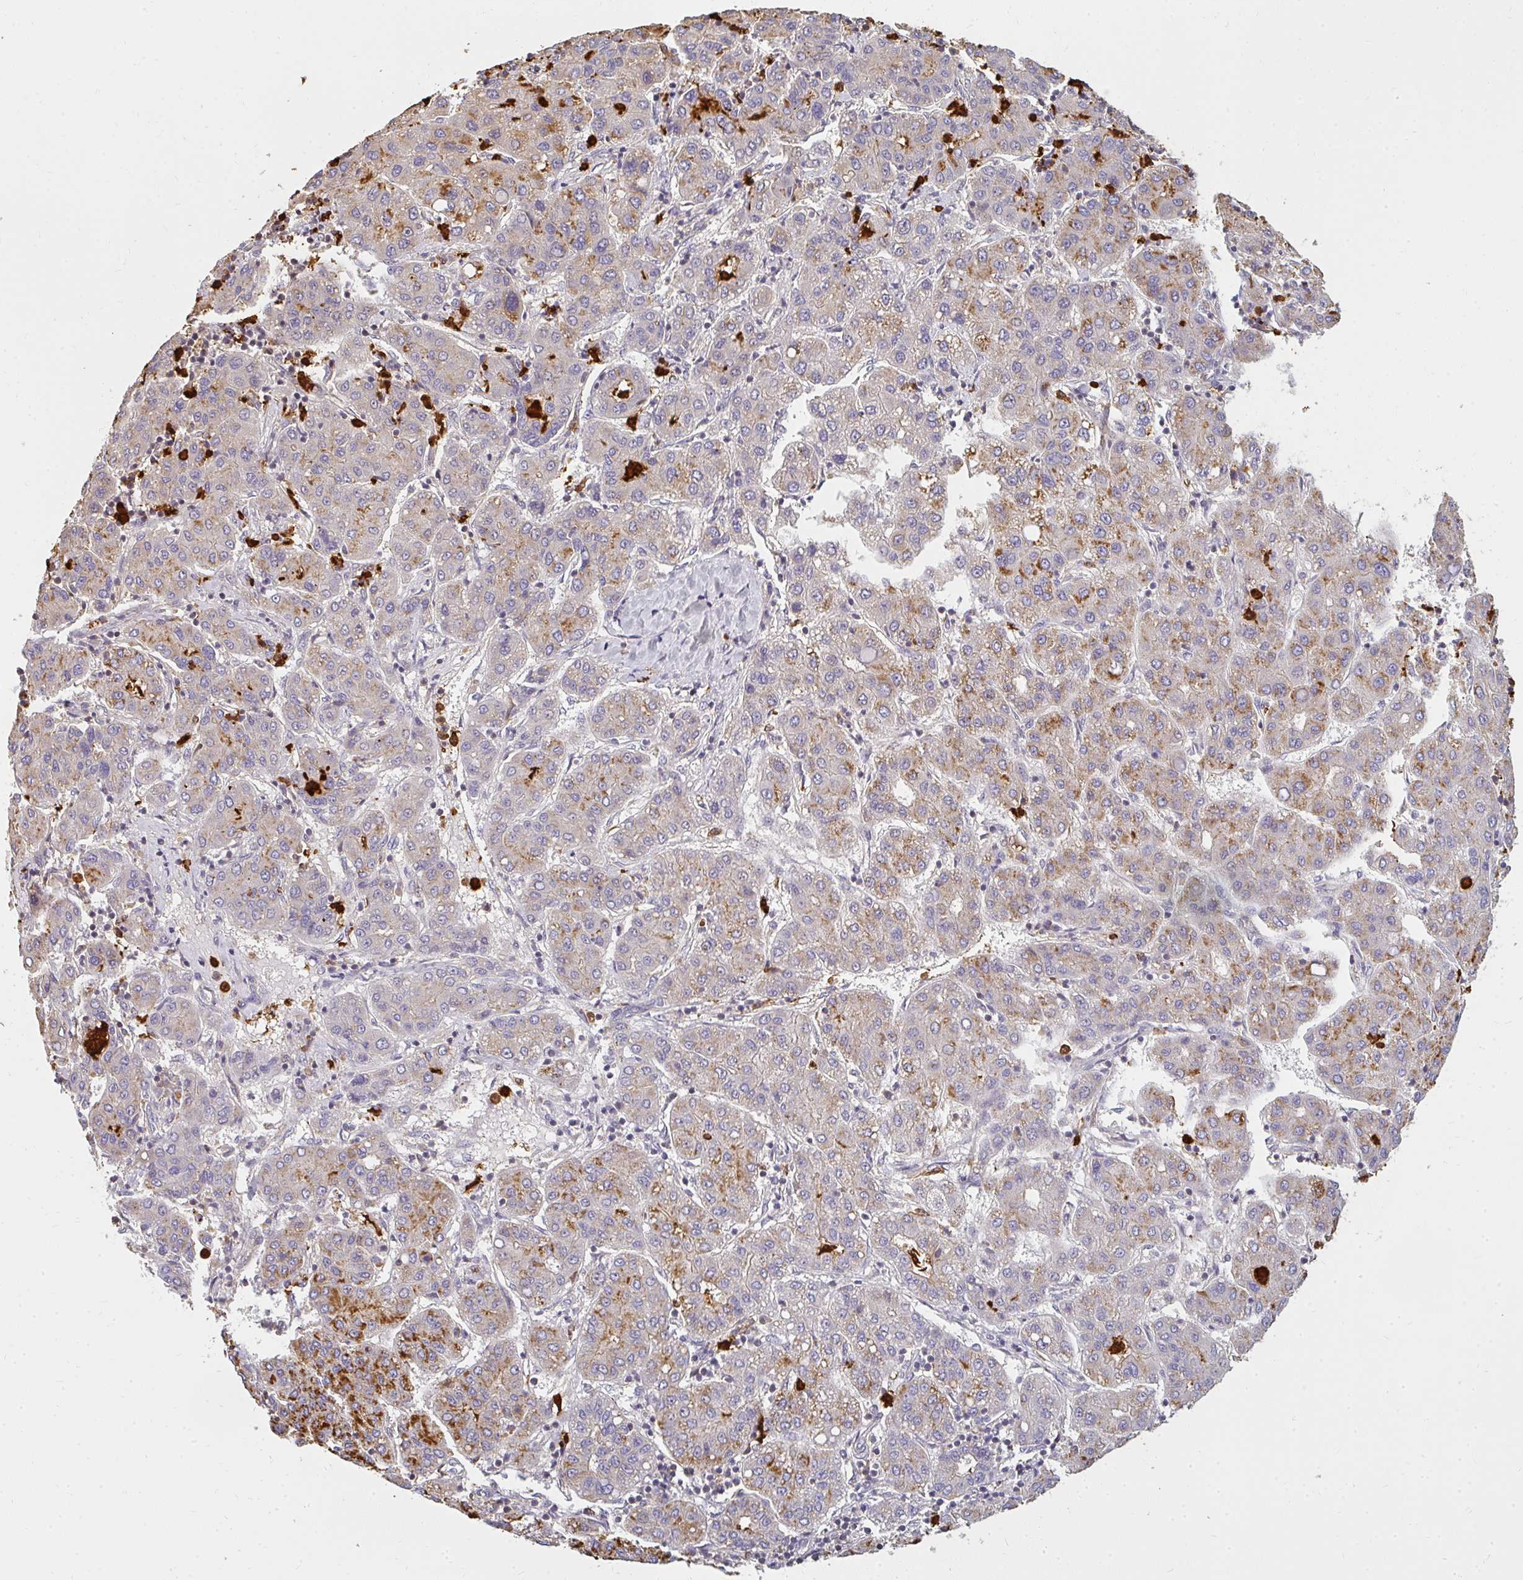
{"staining": {"intensity": "moderate", "quantity": "25%-75%", "location": "cytoplasmic/membranous"}, "tissue": "liver cancer", "cell_type": "Tumor cells", "image_type": "cancer", "snomed": [{"axis": "morphology", "description": "Carcinoma, Hepatocellular, NOS"}, {"axis": "topography", "description": "Liver"}], "caption": "Moderate cytoplasmic/membranous protein expression is appreciated in about 25%-75% of tumor cells in liver cancer (hepatocellular carcinoma).", "gene": "CNTRL", "patient": {"sex": "male", "age": 65}}